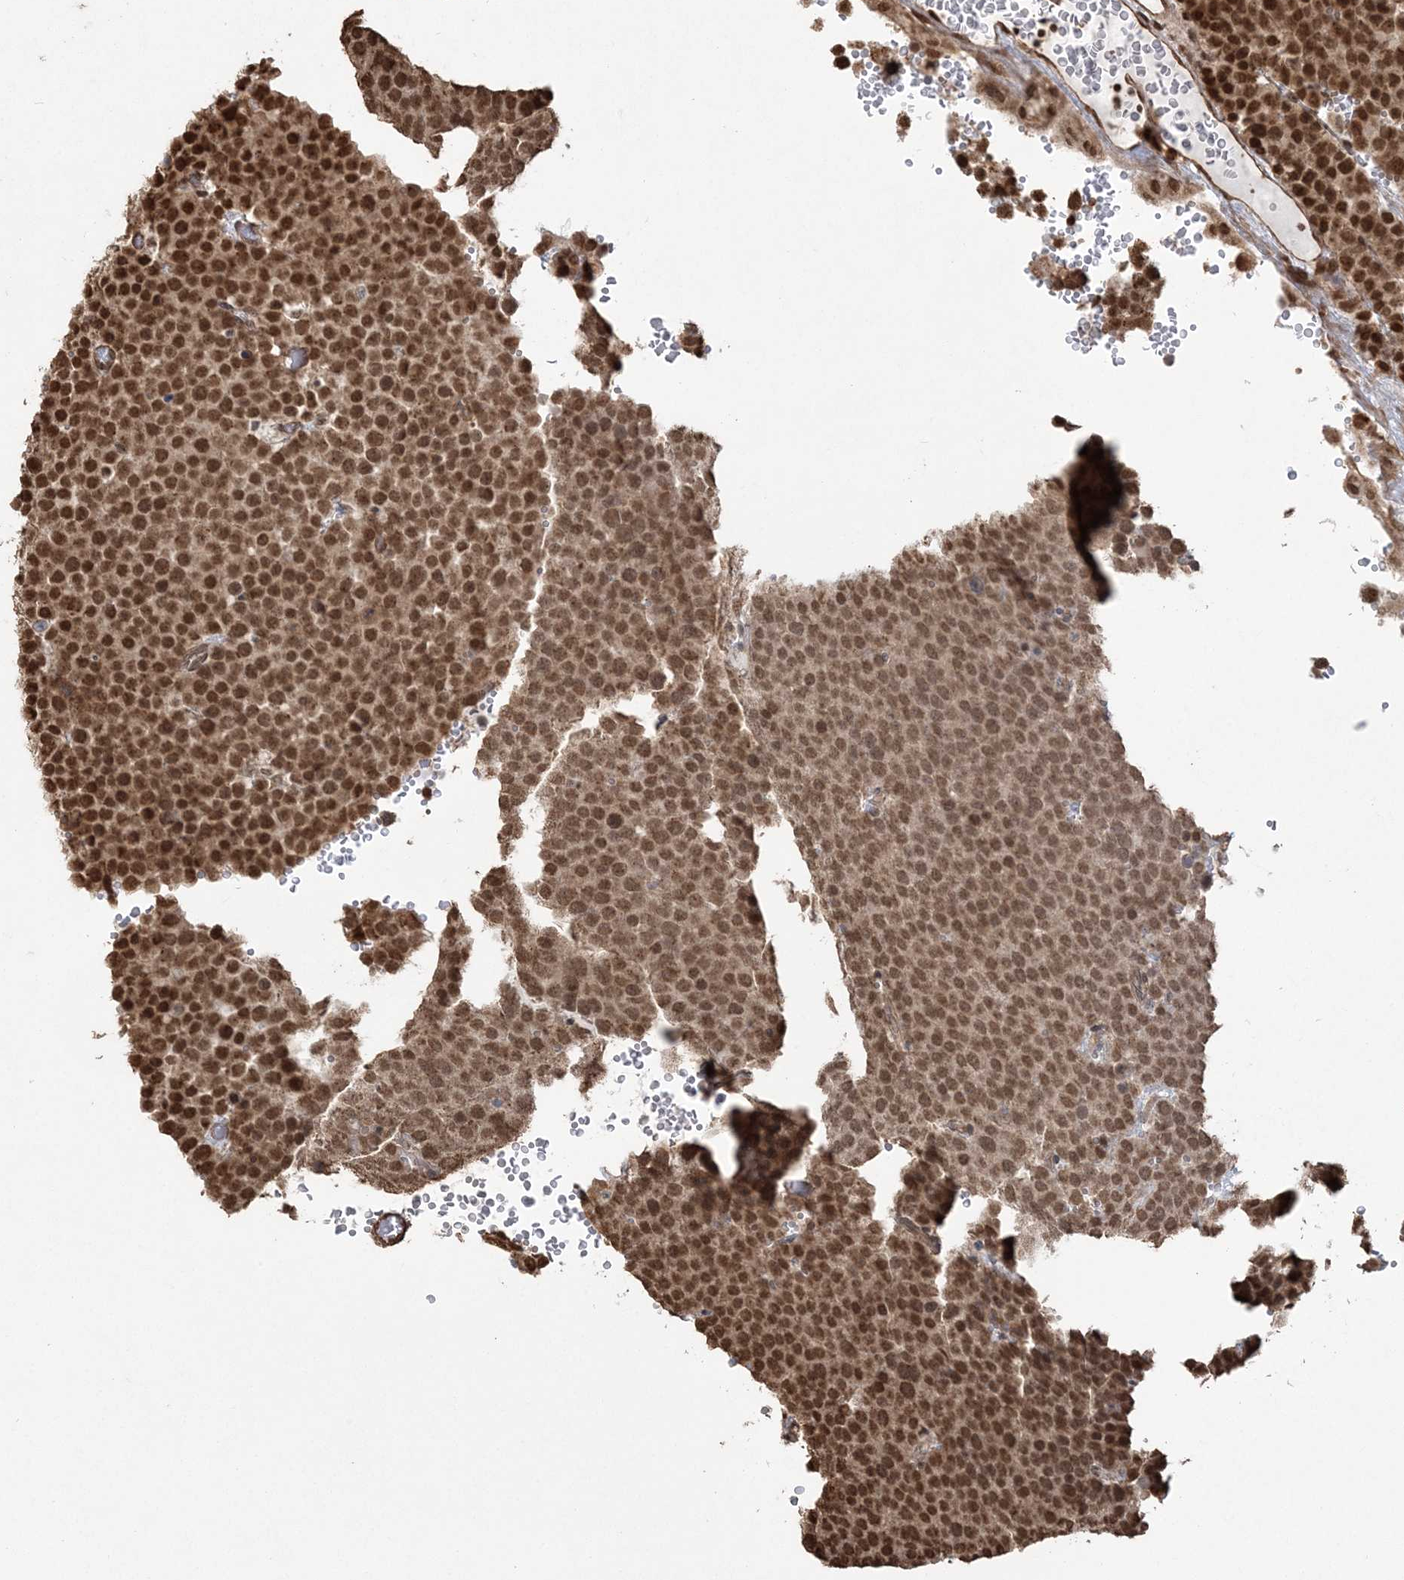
{"staining": {"intensity": "strong", "quantity": ">75%", "location": "cytoplasmic/membranous,nuclear"}, "tissue": "testis cancer", "cell_type": "Tumor cells", "image_type": "cancer", "snomed": [{"axis": "morphology", "description": "Seminoma, NOS"}, {"axis": "topography", "description": "Testis"}], "caption": "A brown stain shows strong cytoplasmic/membranous and nuclear staining of a protein in testis seminoma tumor cells. (brown staining indicates protein expression, while blue staining denotes nuclei).", "gene": "ZNF839", "patient": {"sex": "male", "age": 71}}